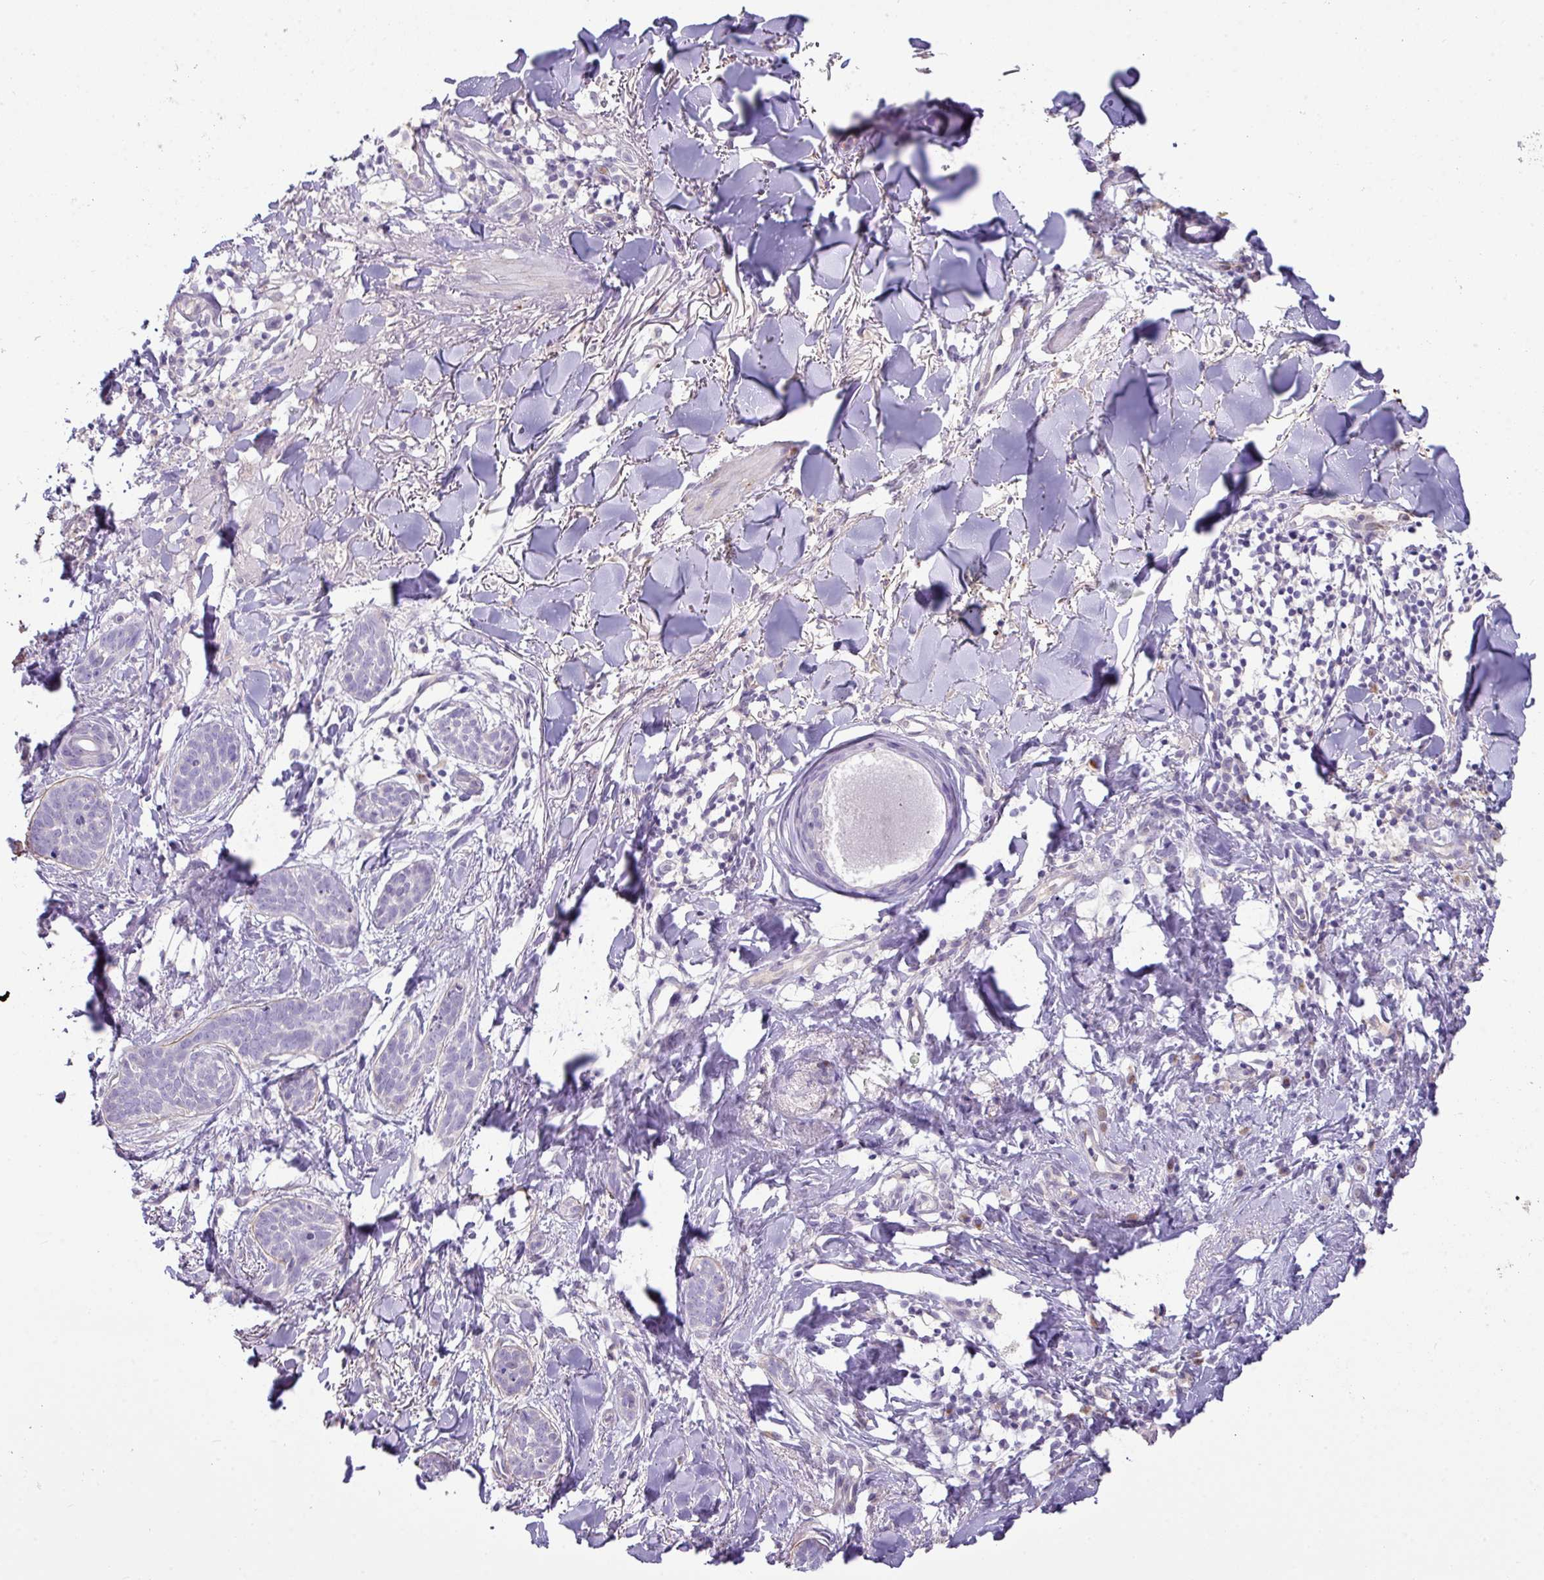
{"staining": {"intensity": "negative", "quantity": "none", "location": "none"}, "tissue": "skin cancer", "cell_type": "Tumor cells", "image_type": "cancer", "snomed": [{"axis": "morphology", "description": "Basal cell carcinoma"}, {"axis": "topography", "description": "Skin"}], "caption": "Tumor cells show no significant expression in skin cancer (basal cell carcinoma). (DAB immunohistochemistry visualized using brightfield microscopy, high magnification).", "gene": "ZNF524", "patient": {"sex": "male", "age": 52}}